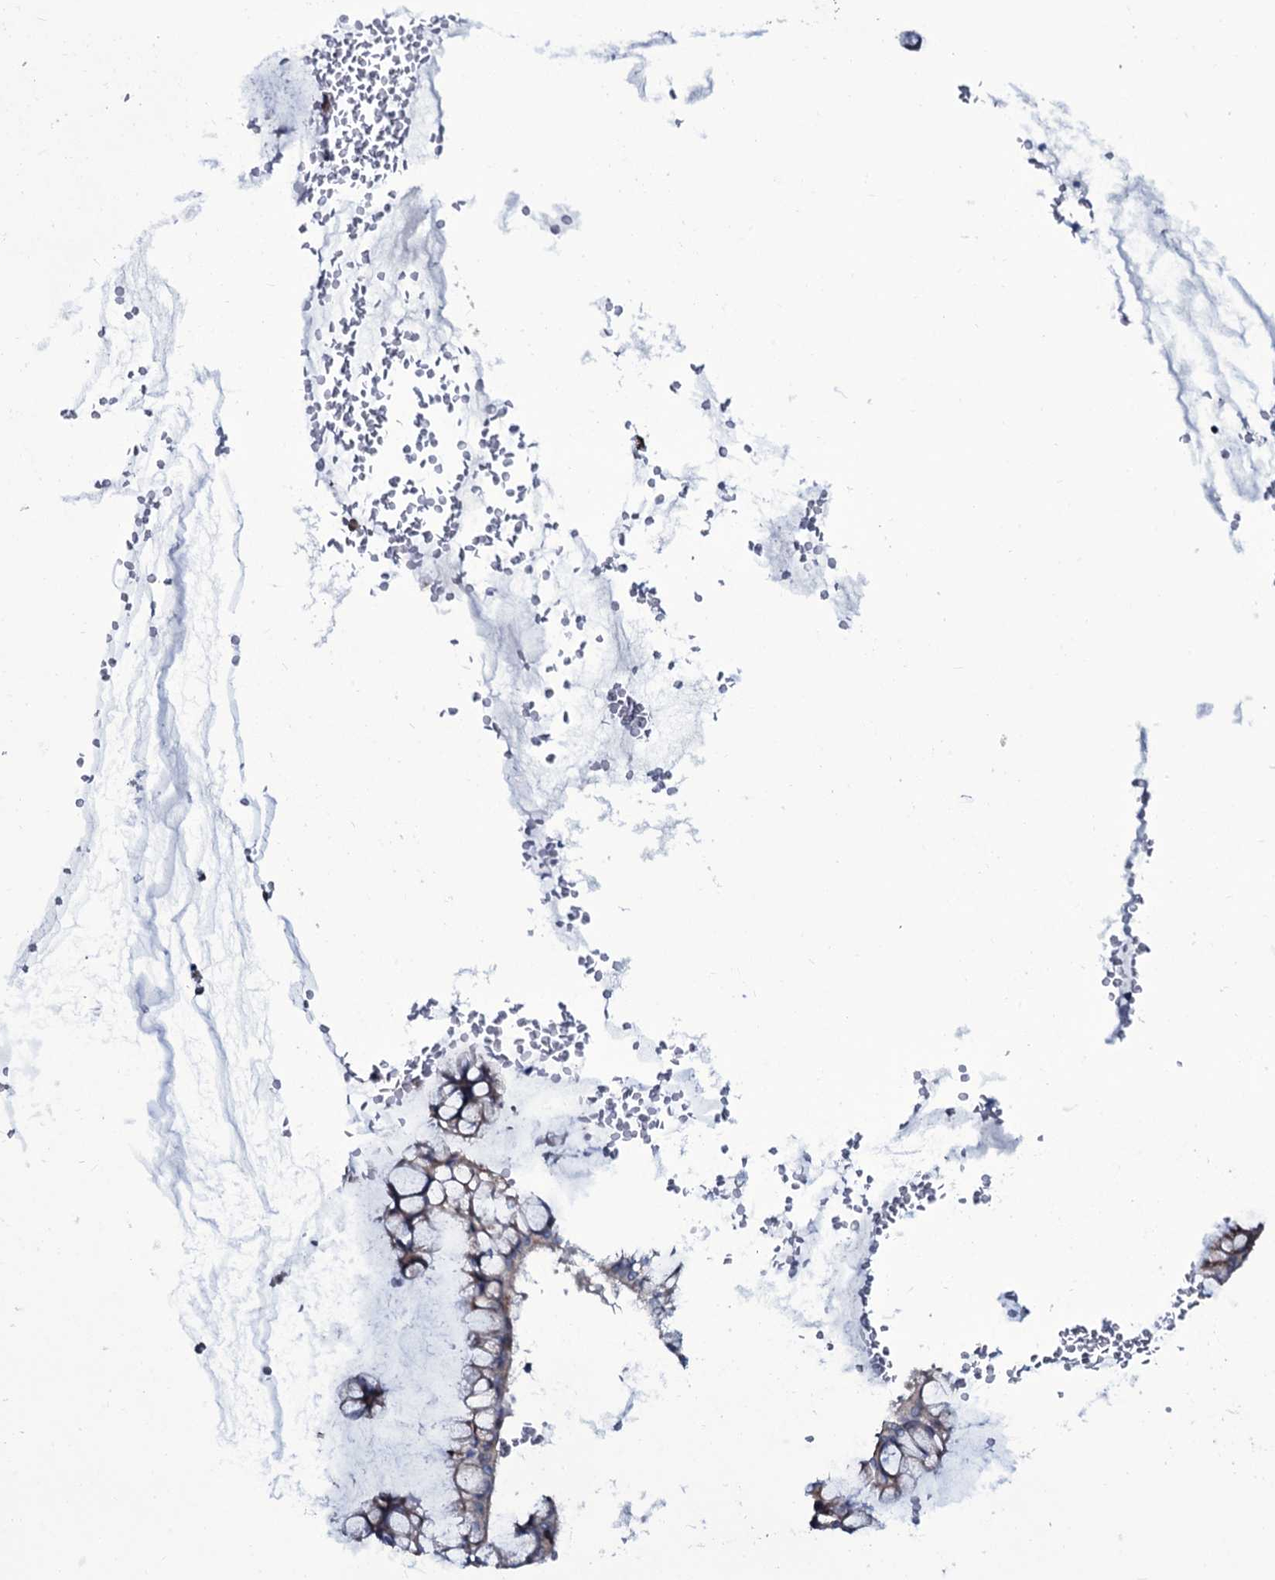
{"staining": {"intensity": "strong", "quantity": "25%-75%", "location": "cytoplasmic/membranous"}, "tissue": "ovarian cancer", "cell_type": "Tumor cells", "image_type": "cancer", "snomed": [{"axis": "morphology", "description": "Cystadenocarcinoma, mucinous, NOS"}, {"axis": "topography", "description": "Ovary"}], "caption": "This image demonstrates immunohistochemistry staining of human ovarian cancer, with high strong cytoplasmic/membranous expression in about 25%-75% of tumor cells.", "gene": "WIPF3", "patient": {"sex": "female", "age": 73}}